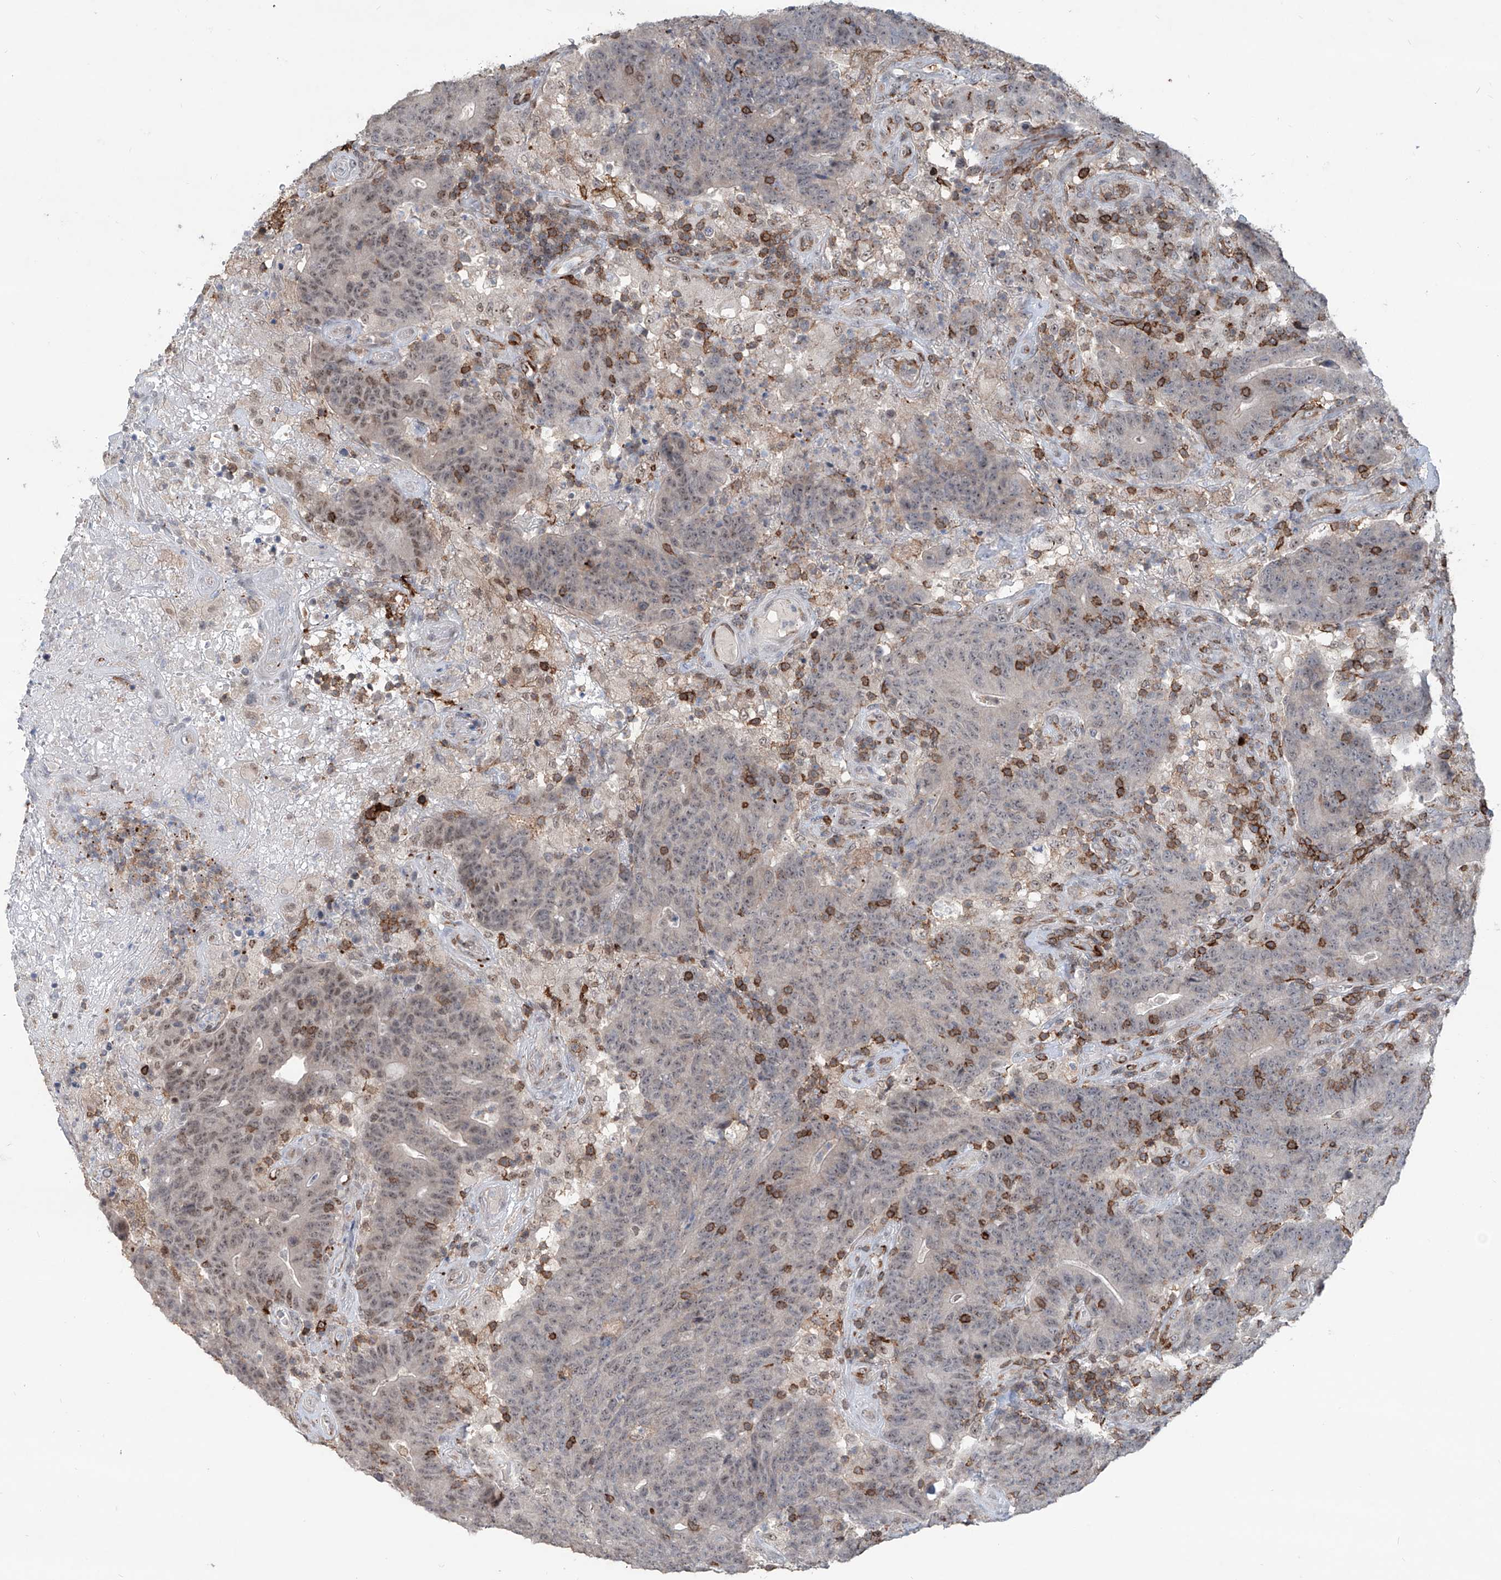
{"staining": {"intensity": "moderate", "quantity": "<25%", "location": "nuclear"}, "tissue": "colorectal cancer", "cell_type": "Tumor cells", "image_type": "cancer", "snomed": [{"axis": "morphology", "description": "Normal tissue, NOS"}, {"axis": "morphology", "description": "Adenocarcinoma, NOS"}, {"axis": "topography", "description": "Colon"}], "caption": "Tumor cells exhibit low levels of moderate nuclear expression in approximately <25% of cells in colorectal adenocarcinoma. (Stains: DAB in brown, nuclei in blue, Microscopy: brightfield microscopy at high magnification).", "gene": "ZBTB48", "patient": {"sex": "female", "age": 75}}